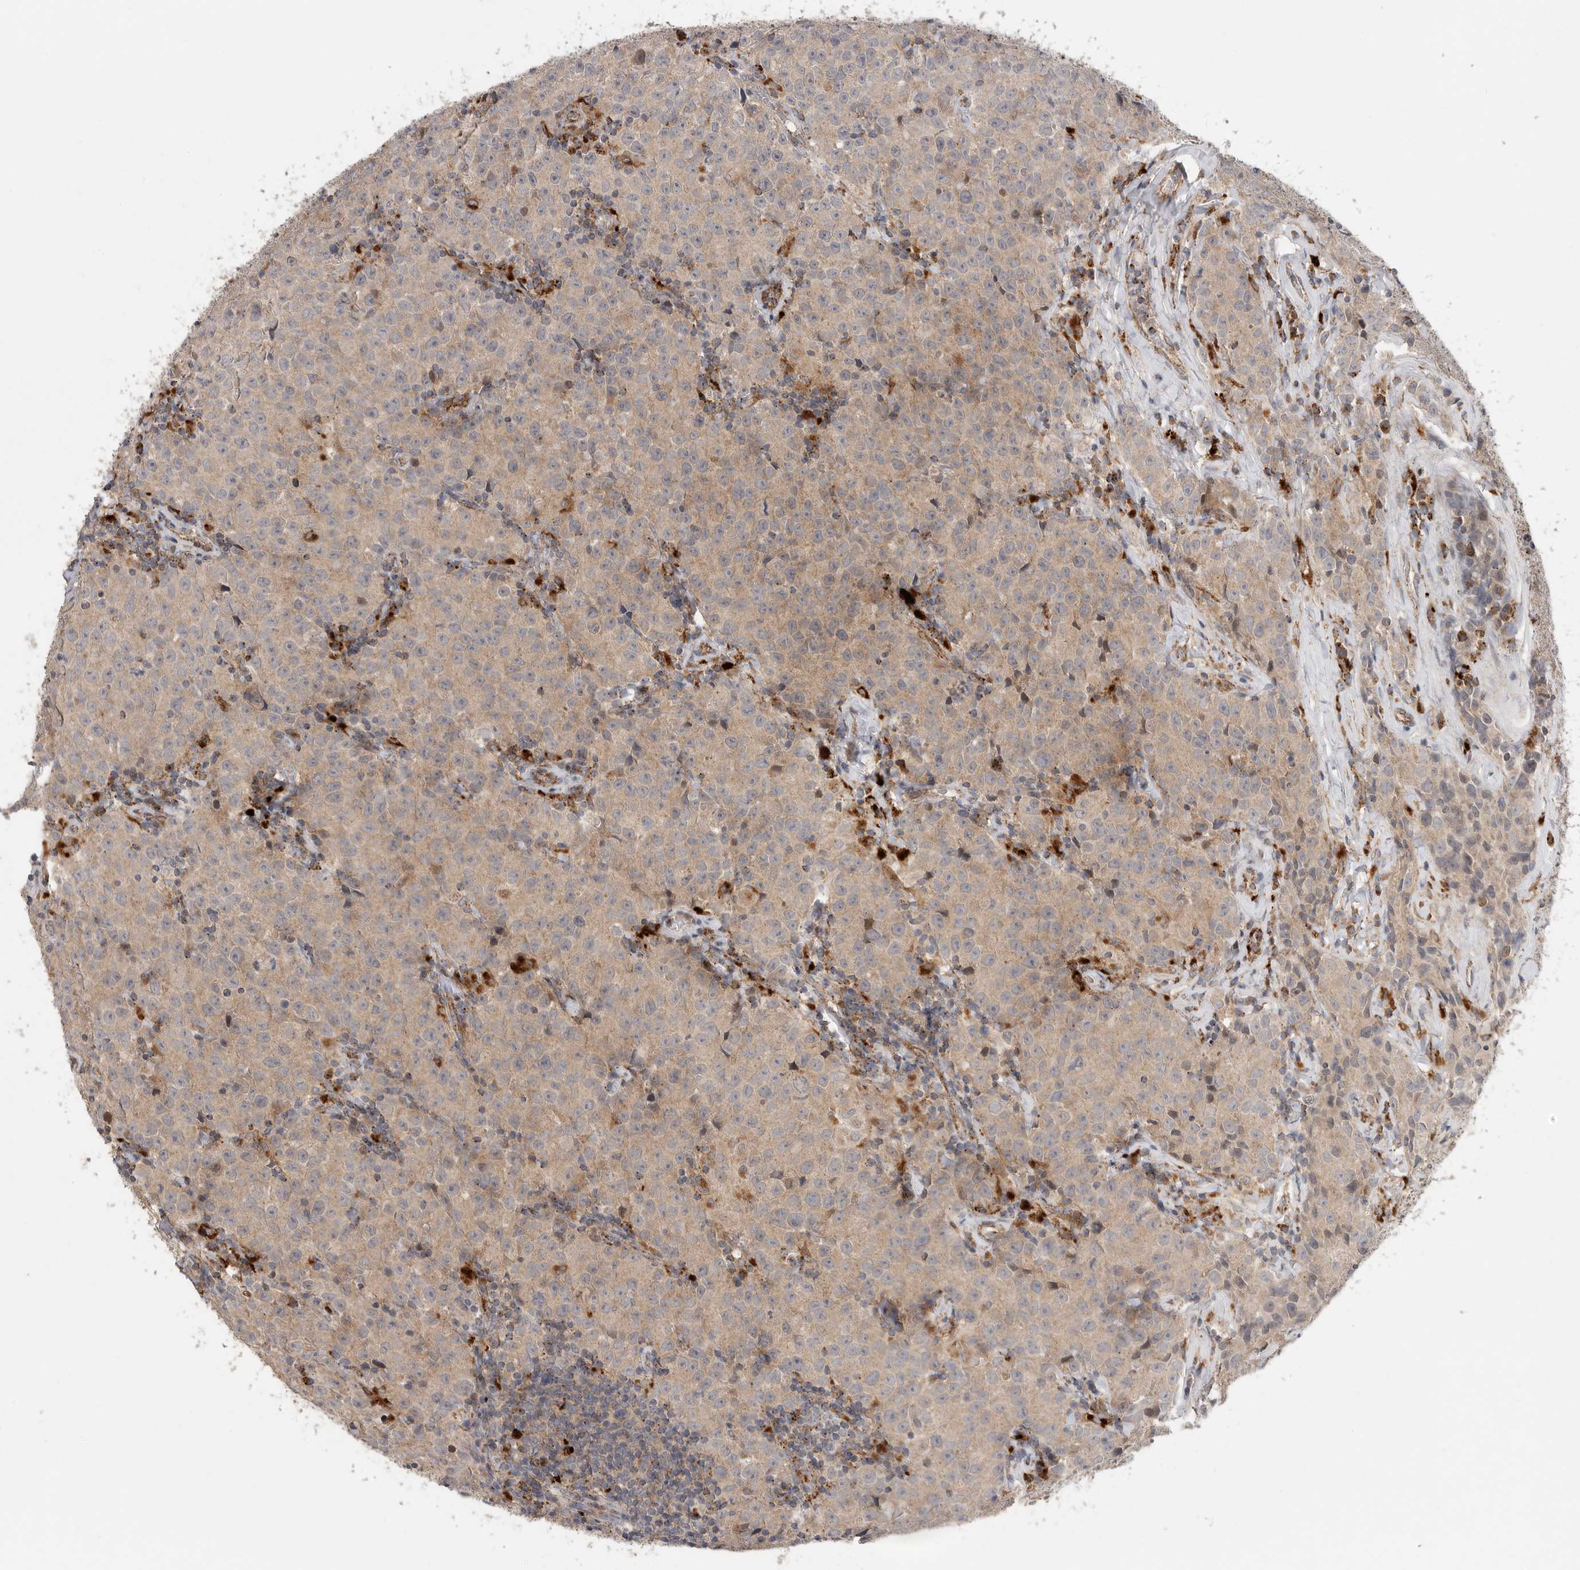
{"staining": {"intensity": "weak", "quantity": ">75%", "location": "cytoplasmic/membranous"}, "tissue": "testis cancer", "cell_type": "Tumor cells", "image_type": "cancer", "snomed": [{"axis": "morphology", "description": "Seminoma, NOS"}, {"axis": "morphology", "description": "Carcinoma, Embryonal, NOS"}, {"axis": "topography", "description": "Testis"}], "caption": "Testis cancer (seminoma) stained with DAB (3,3'-diaminobenzidine) immunohistochemistry (IHC) shows low levels of weak cytoplasmic/membranous staining in approximately >75% of tumor cells.", "gene": "GALNS", "patient": {"sex": "male", "age": 43}}